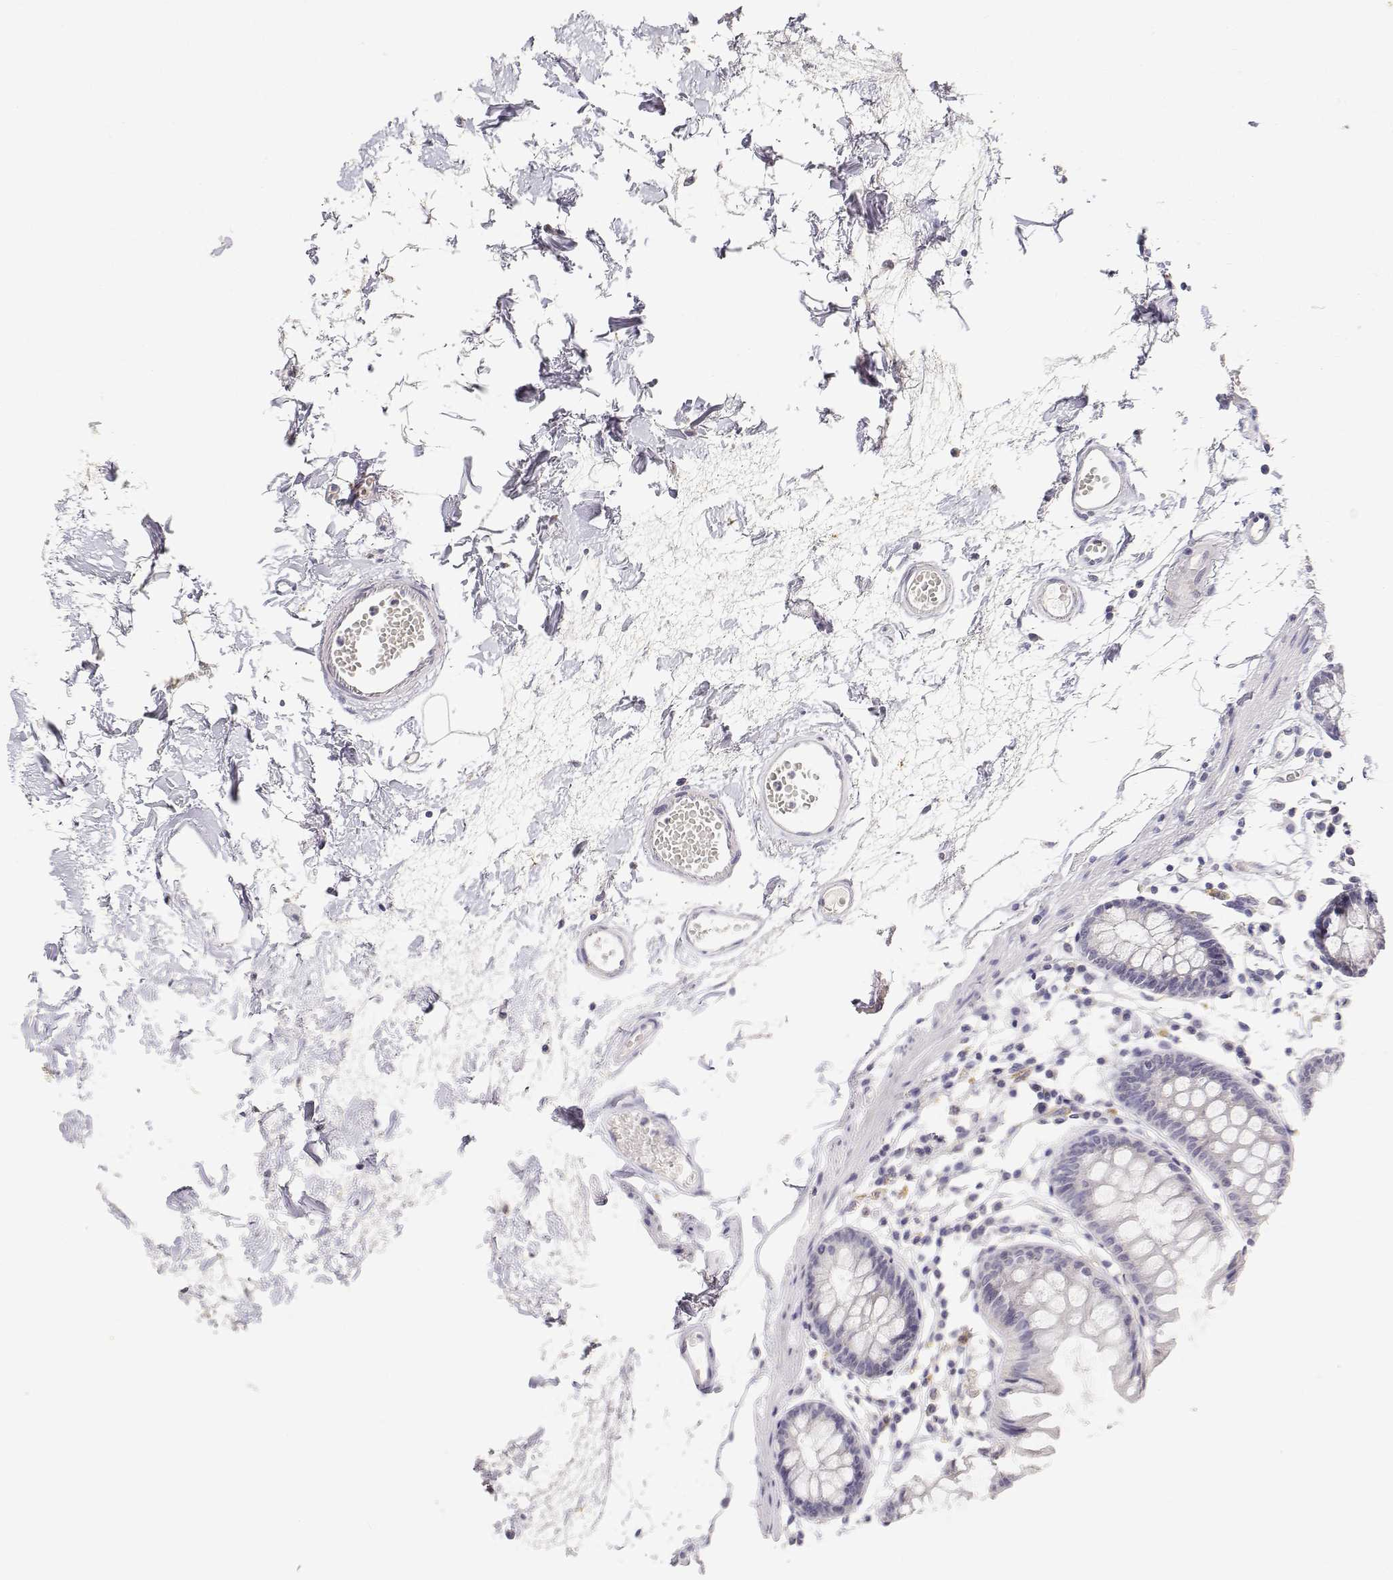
{"staining": {"intensity": "negative", "quantity": "none", "location": "none"}, "tissue": "colon", "cell_type": "Endothelial cells", "image_type": "normal", "snomed": [{"axis": "morphology", "description": "Normal tissue, NOS"}, {"axis": "topography", "description": "Colon"}], "caption": "This image is of normal colon stained with IHC to label a protein in brown with the nuclei are counter-stained blue. There is no expression in endothelial cells. (DAB immunohistochemistry, high magnification).", "gene": "PAEP", "patient": {"sex": "female", "age": 84}}